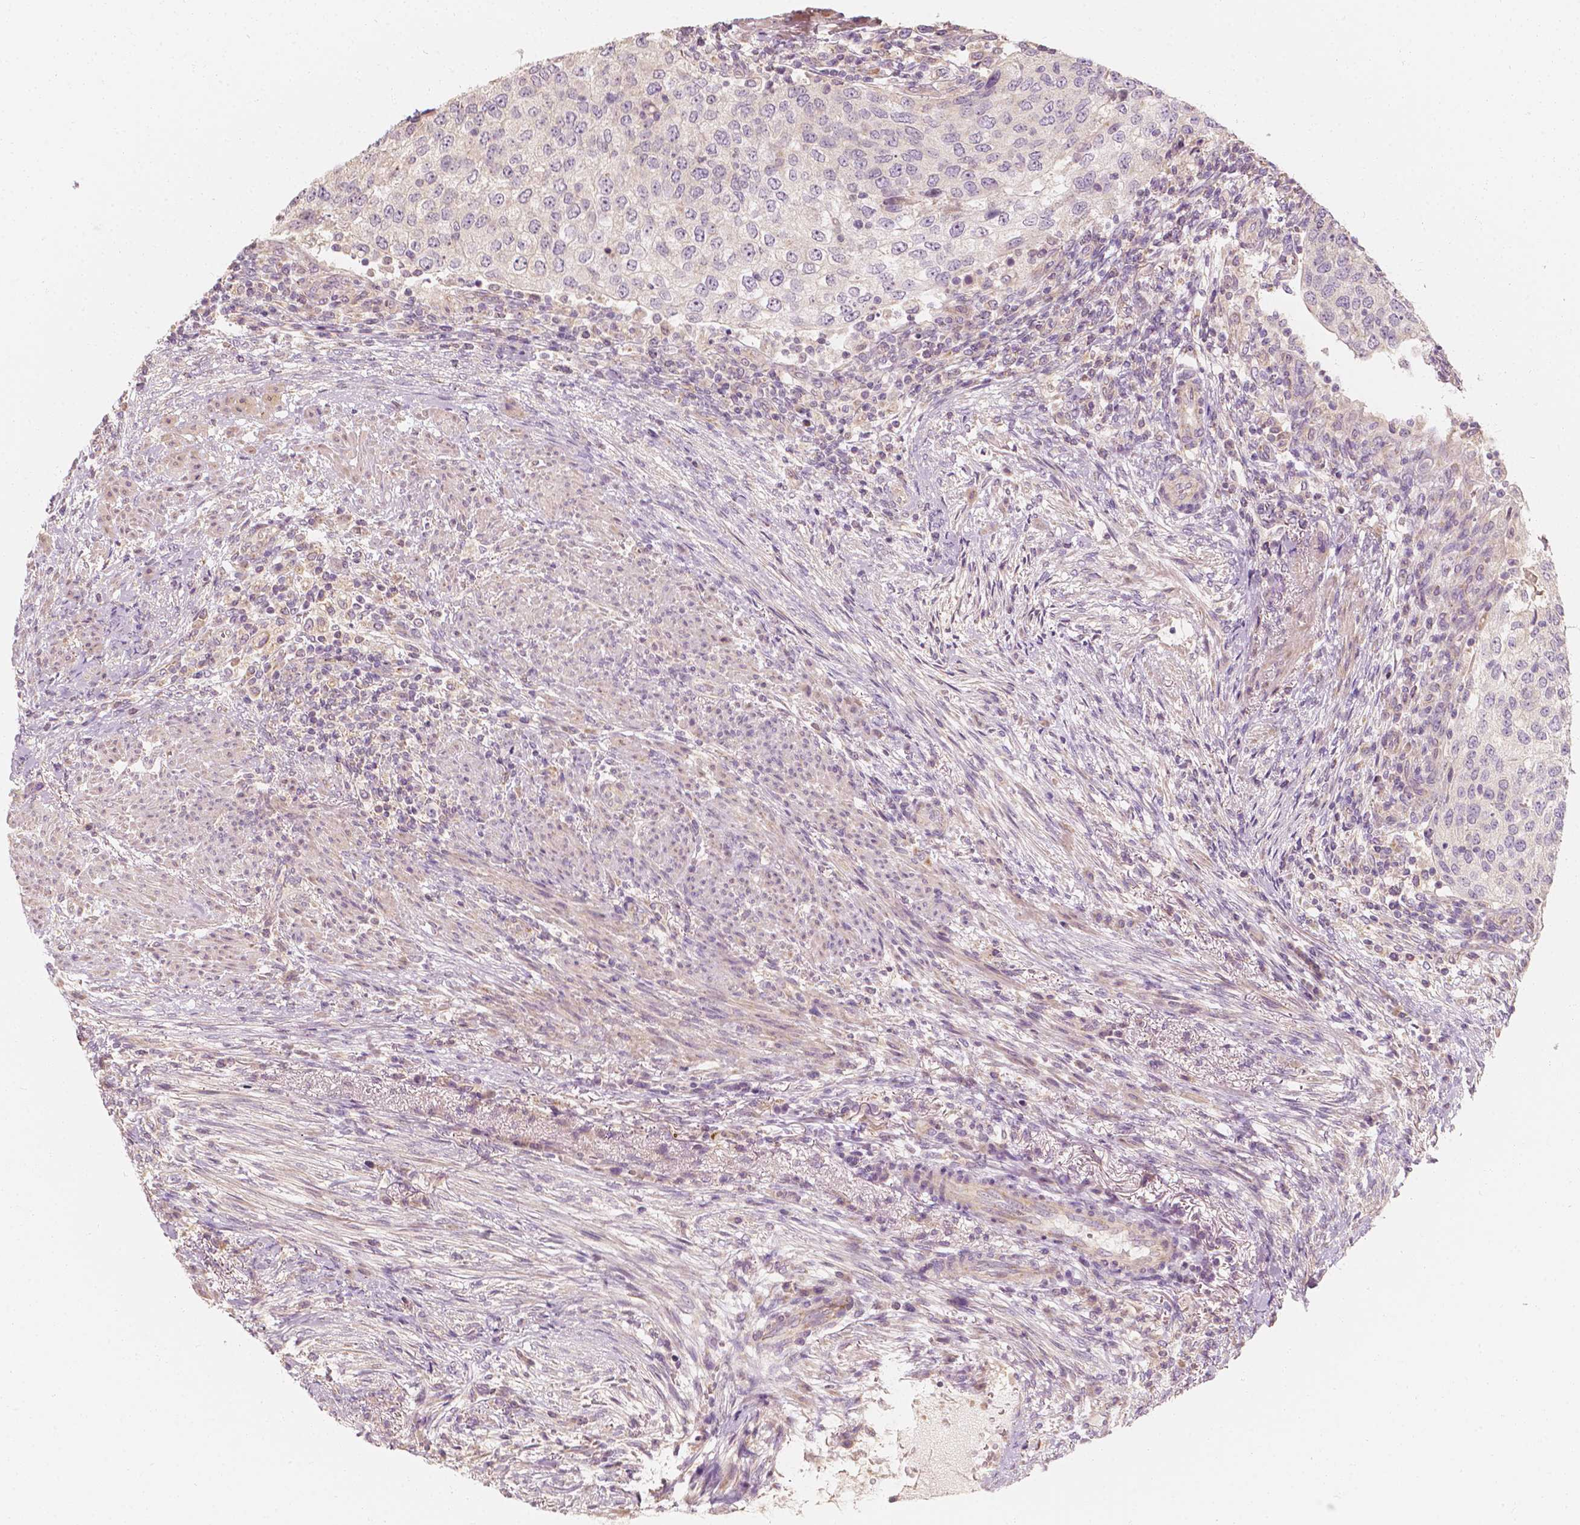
{"staining": {"intensity": "negative", "quantity": "none", "location": "none"}, "tissue": "urothelial cancer", "cell_type": "Tumor cells", "image_type": "cancer", "snomed": [{"axis": "morphology", "description": "Urothelial carcinoma, High grade"}, {"axis": "topography", "description": "Urinary bladder"}], "caption": "IHC of human urothelial cancer displays no staining in tumor cells. (DAB immunohistochemistry (IHC), high magnification).", "gene": "SHPK", "patient": {"sex": "female", "age": 78}}